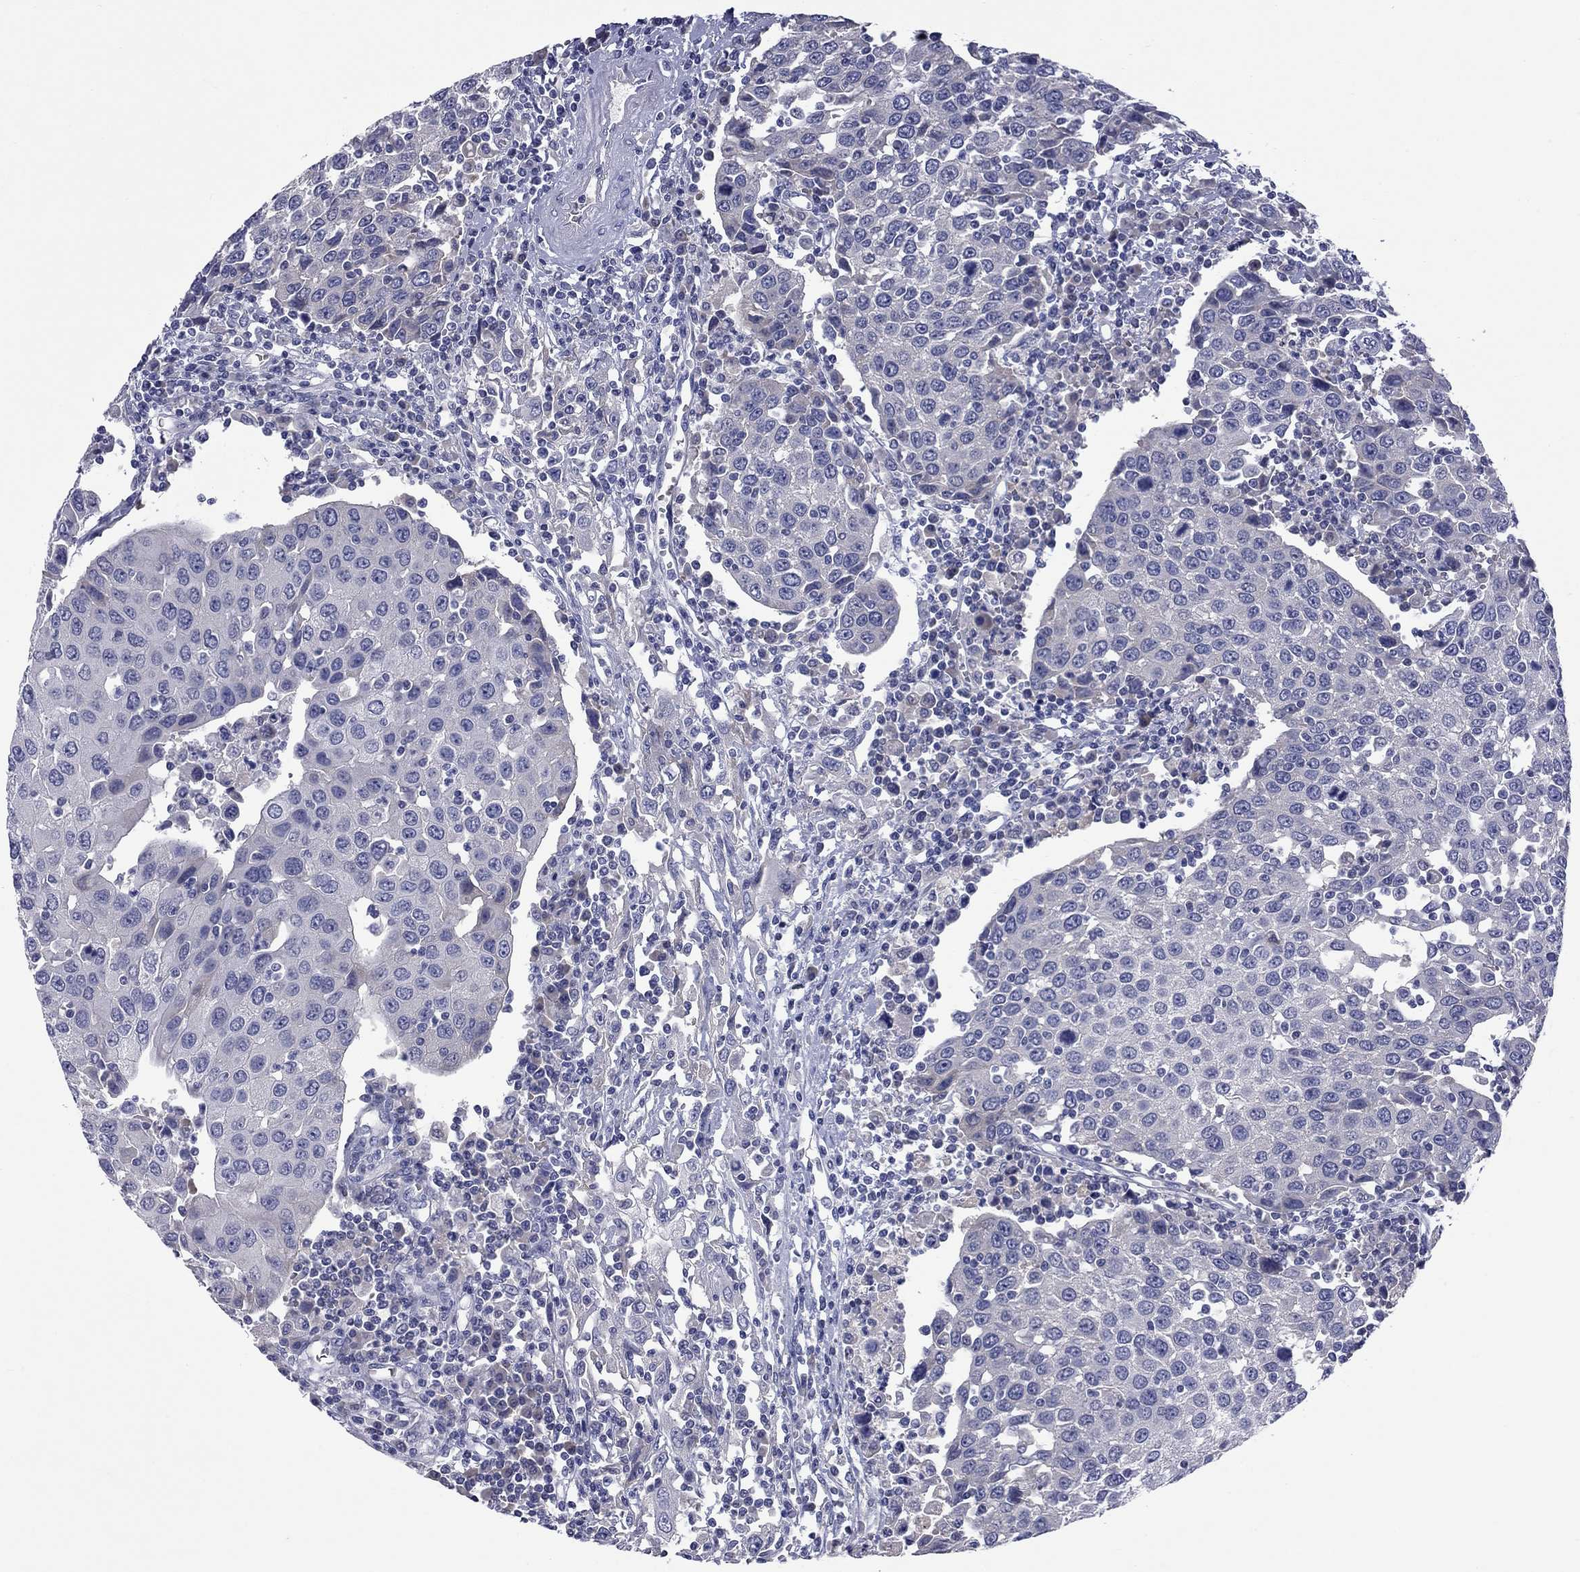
{"staining": {"intensity": "negative", "quantity": "none", "location": "none"}, "tissue": "urothelial cancer", "cell_type": "Tumor cells", "image_type": "cancer", "snomed": [{"axis": "morphology", "description": "Urothelial carcinoma, High grade"}, {"axis": "topography", "description": "Urinary bladder"}], "caption": "Immunohistochemical staining of urothelial cancer exhibits no significant positivity in tumor cells.", "gene": "UNC119B", "patient": {"sex": "female", "age": 85}}